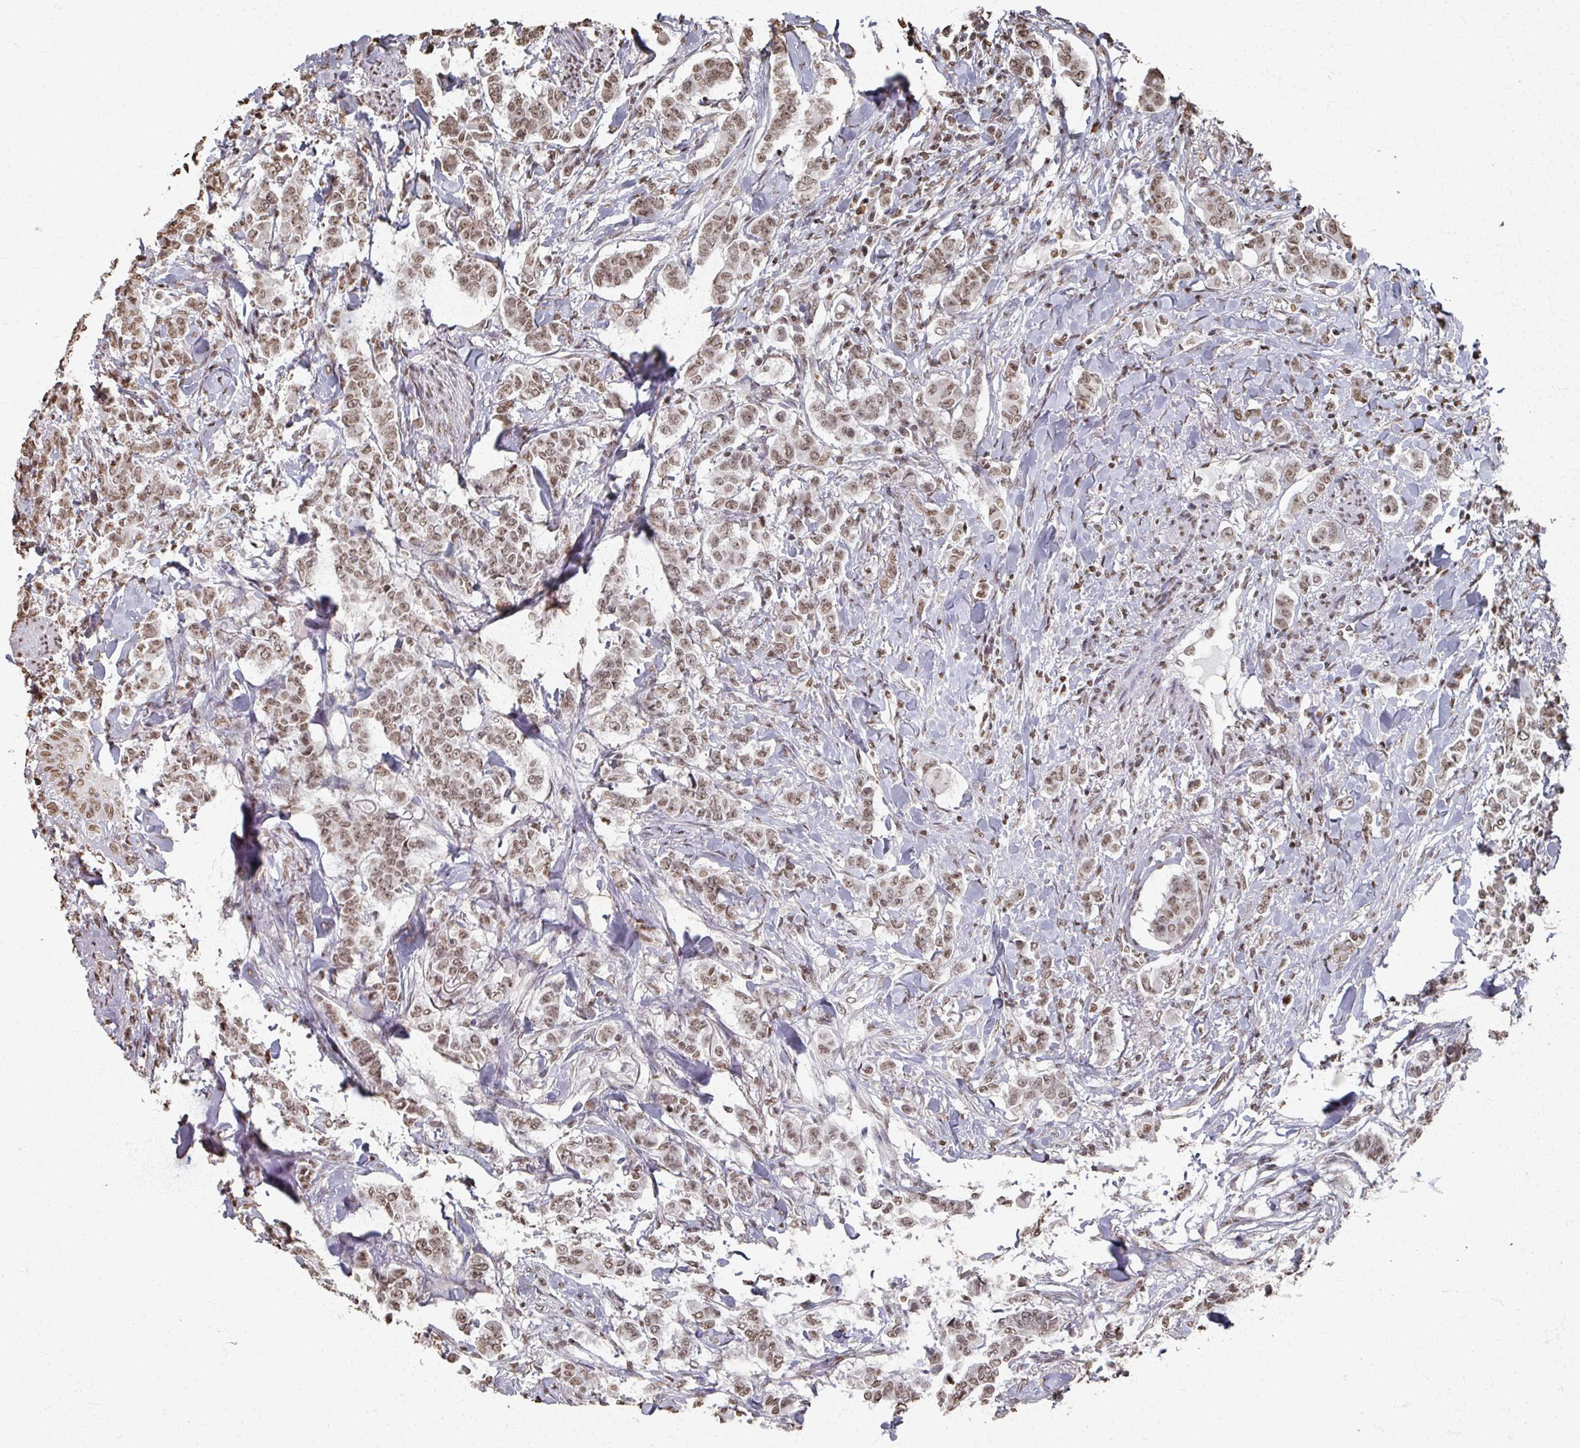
{"staining": {"intensity": "moderate", "quantity": ">75%", "location": "nuclear"}, "tissue": "breast cancer", "cell_type": "Tumor cells", "image_type": "cancer", "snomed": [{"axis": "morphology", "description": "Duct carcinoma"}, {"axis": "topography", "description": "Breast"}], "caption": "Immunohistochemical staining of human infiltrating ductal carcinoma (breast) reveals medium levels of moderate nuclear protein positivity in about >75% of tumor cells.", "gene": "DCUN1D5", "patient": {"sex": "female", "age": 40}}